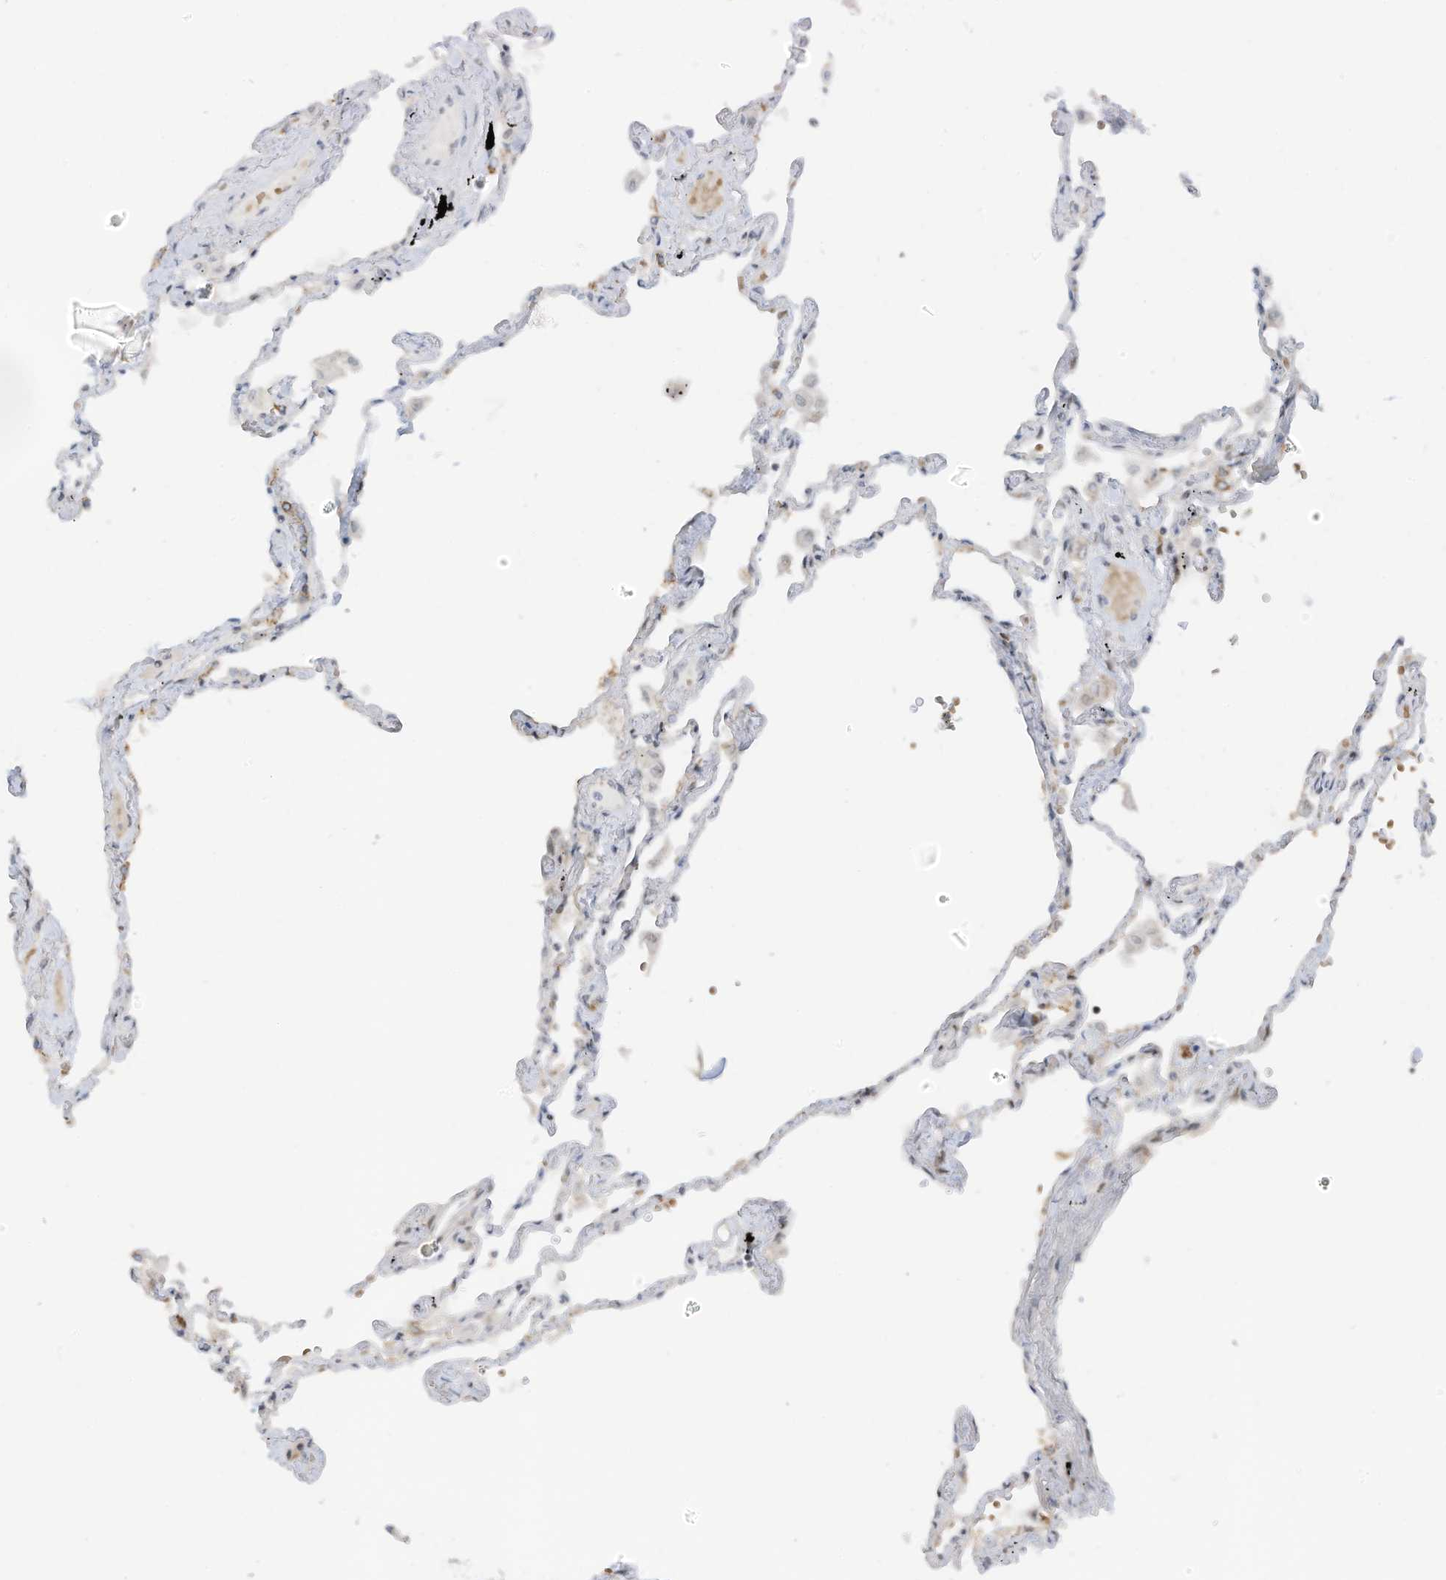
{"staining": {"intensity": "negative", "quantity": "none", "location": "none"}, "tissue": "lung", "cell_type": "Alveolar cells", "image_type": "normal", "snomed": [{"axis": "morphology", "description": "Normal tissue, NOS"}, {"axis": "topography", "description": "Lung"}], "caption": "High magnification brightfield microscopy of unremarkable lung stained with DAB (brown) and counterstained with hematoxylin (blue): alveolar cells show no significant staining.", "gene": "ZCWPW2", "patient": {"sex": "female", "age": 67}}